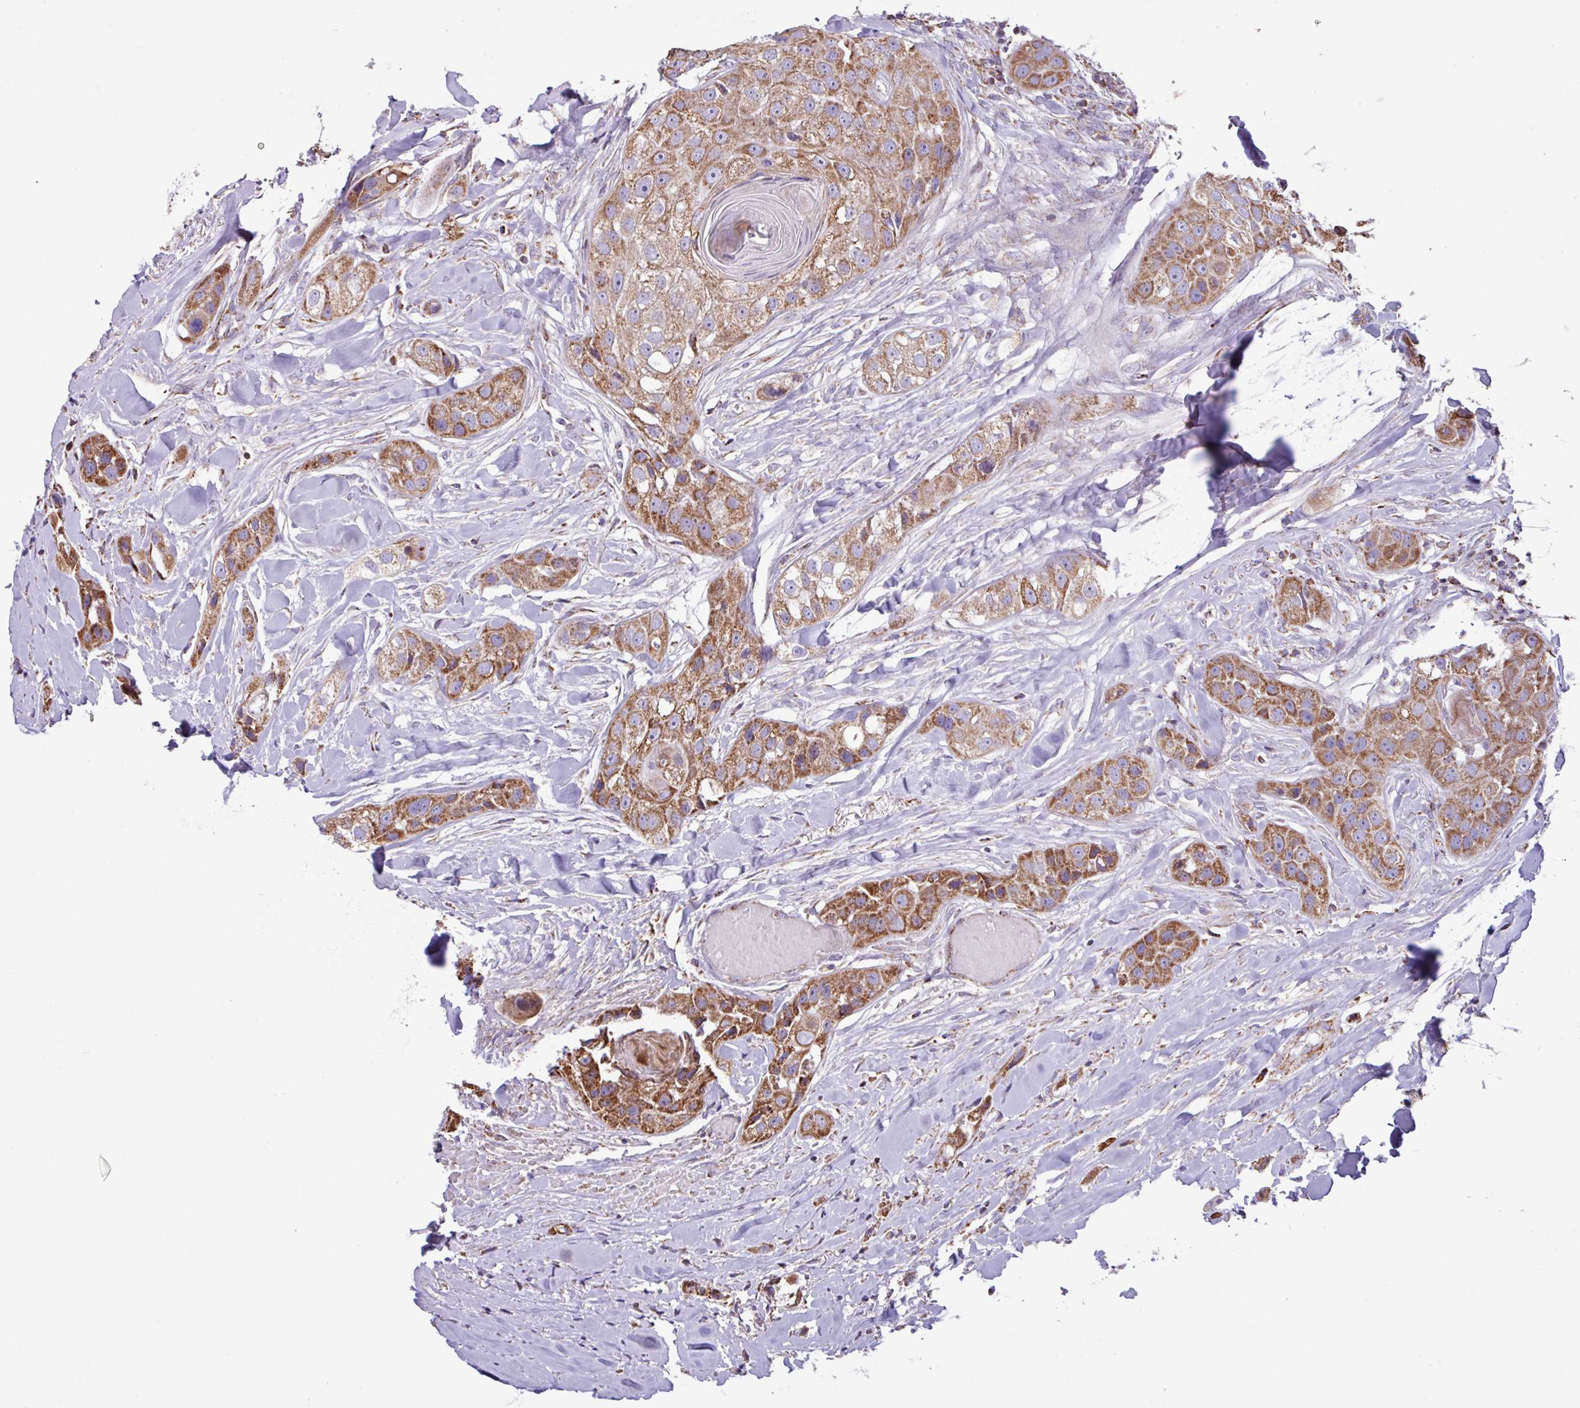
{"staining": {"intensity": "moderate", "quantity": ">75%", "location": "cytoplasmic/membranous"}, "tissue": "head and neck cancer", "cell_type": "Tumor cells", "image_type": "cancer", "snomed": [{"axis": "morphology", "description": "Normal tissue, NOS"}, {"axis": "morphology", "description": "Squamous cell carcinoma, NOS"}, {"axis": "topography", "description": "Skeletal muscle"}, {"axis": "topography", "description": "Head-Neck"}], "caption": "DAB immunohistochemical staining of head and neck squamous cell carcinoma displays moderate cytoplasmic/membranous protein positivity in about >75% of tumor cells. (DAB IHC, brown staining for protein, blue staining for nuclei).", "gene": "RTL3", "patient": {"sex": "male", "age": 51}}